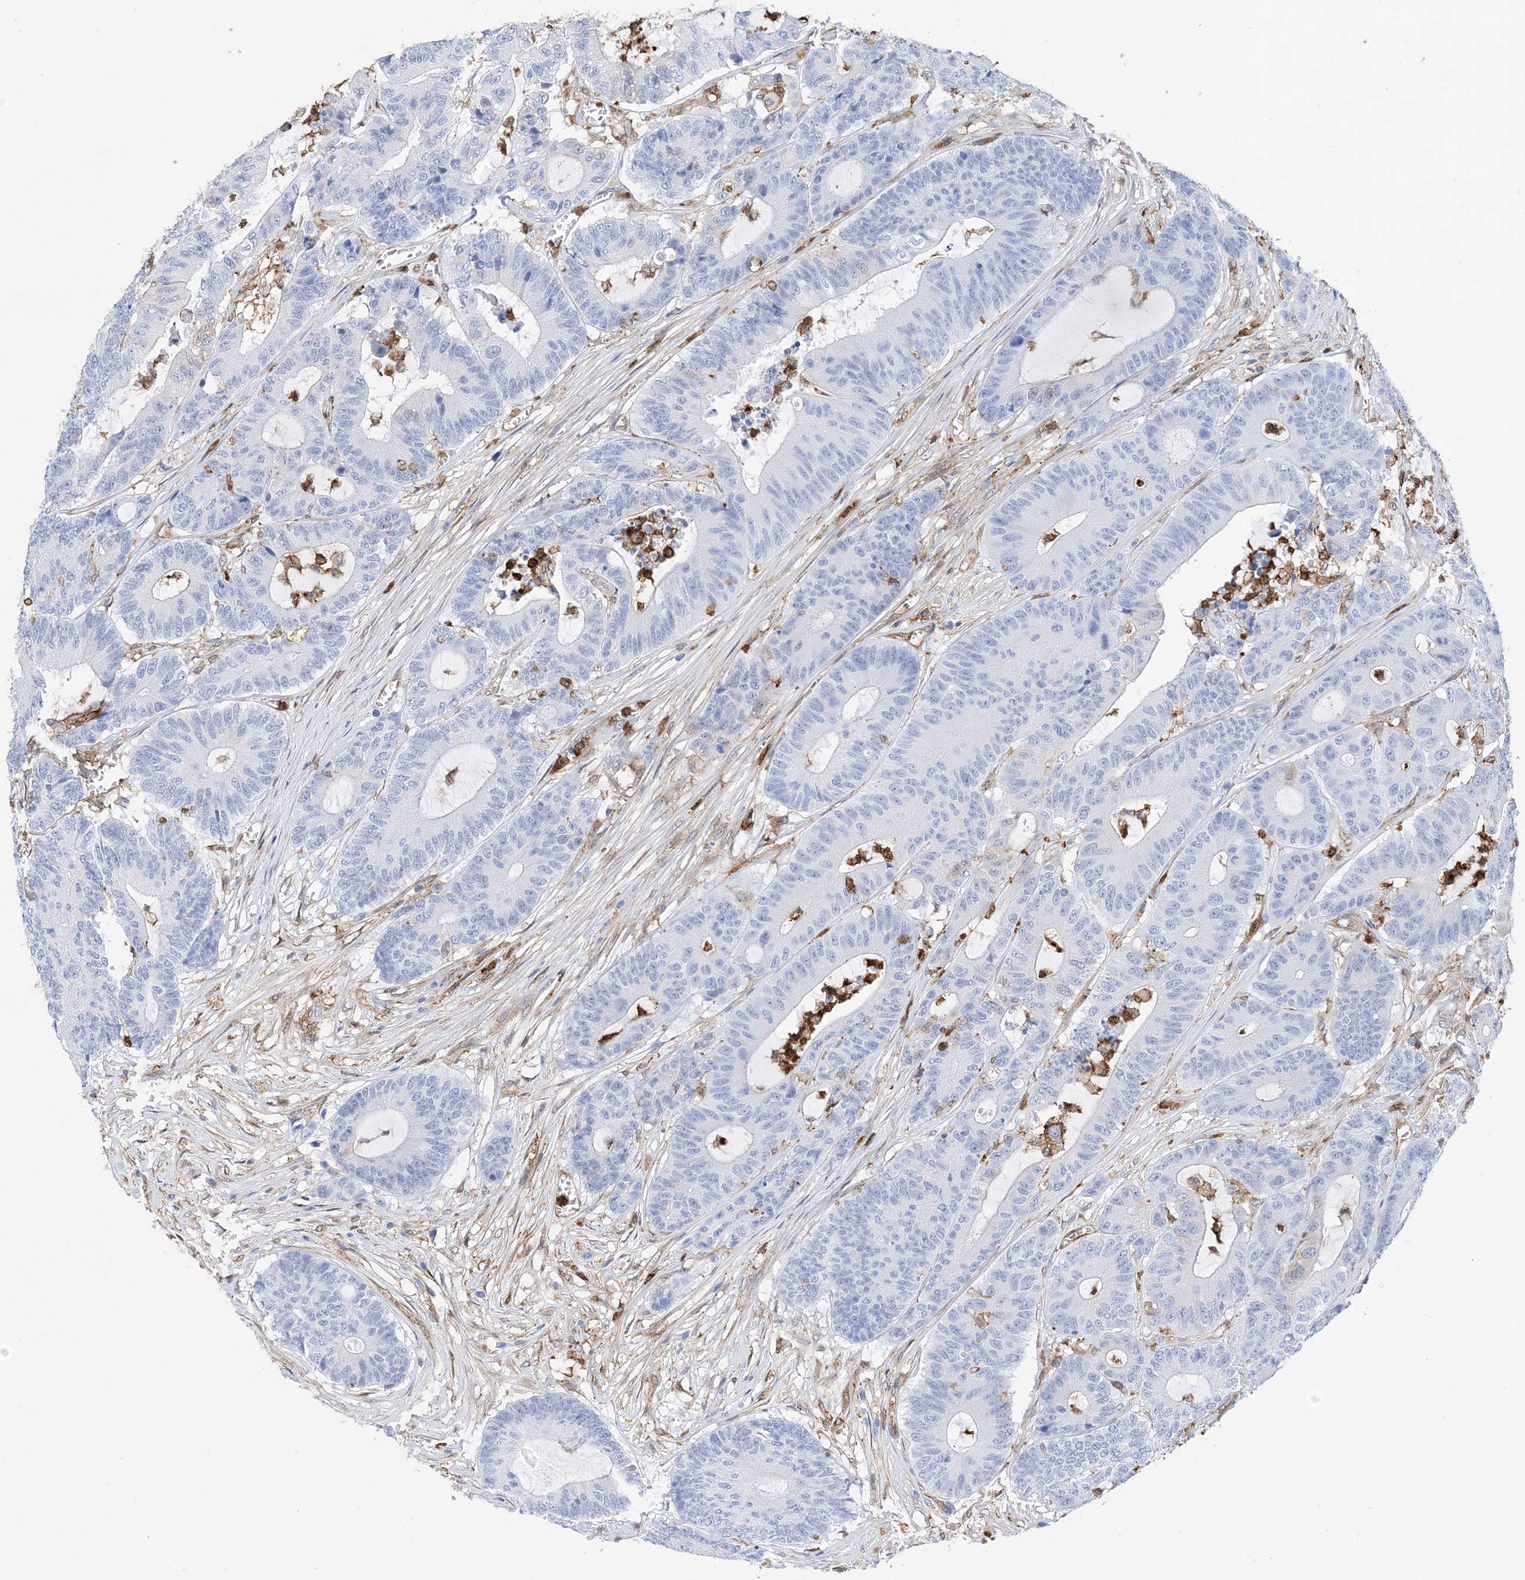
{"staining": {"intensity": "negative", "quantity": "none", "location": "none"}, "tissue": "colorectal cancer", "cell_type": "Tumor cells", "image_type": "cancer", "snomed": [{"axis": "morphology", "description": "Adenocarcinoma, NOS"}, {"axis": "topography", "description": "Colon"}], "caption": "This is an immunohistochemistry photomicrograph of human colorectal cancer. There is no positivity in tumor cells.", "gene": "ANXA1", "patient": {"sex": "female", "age": 84}}